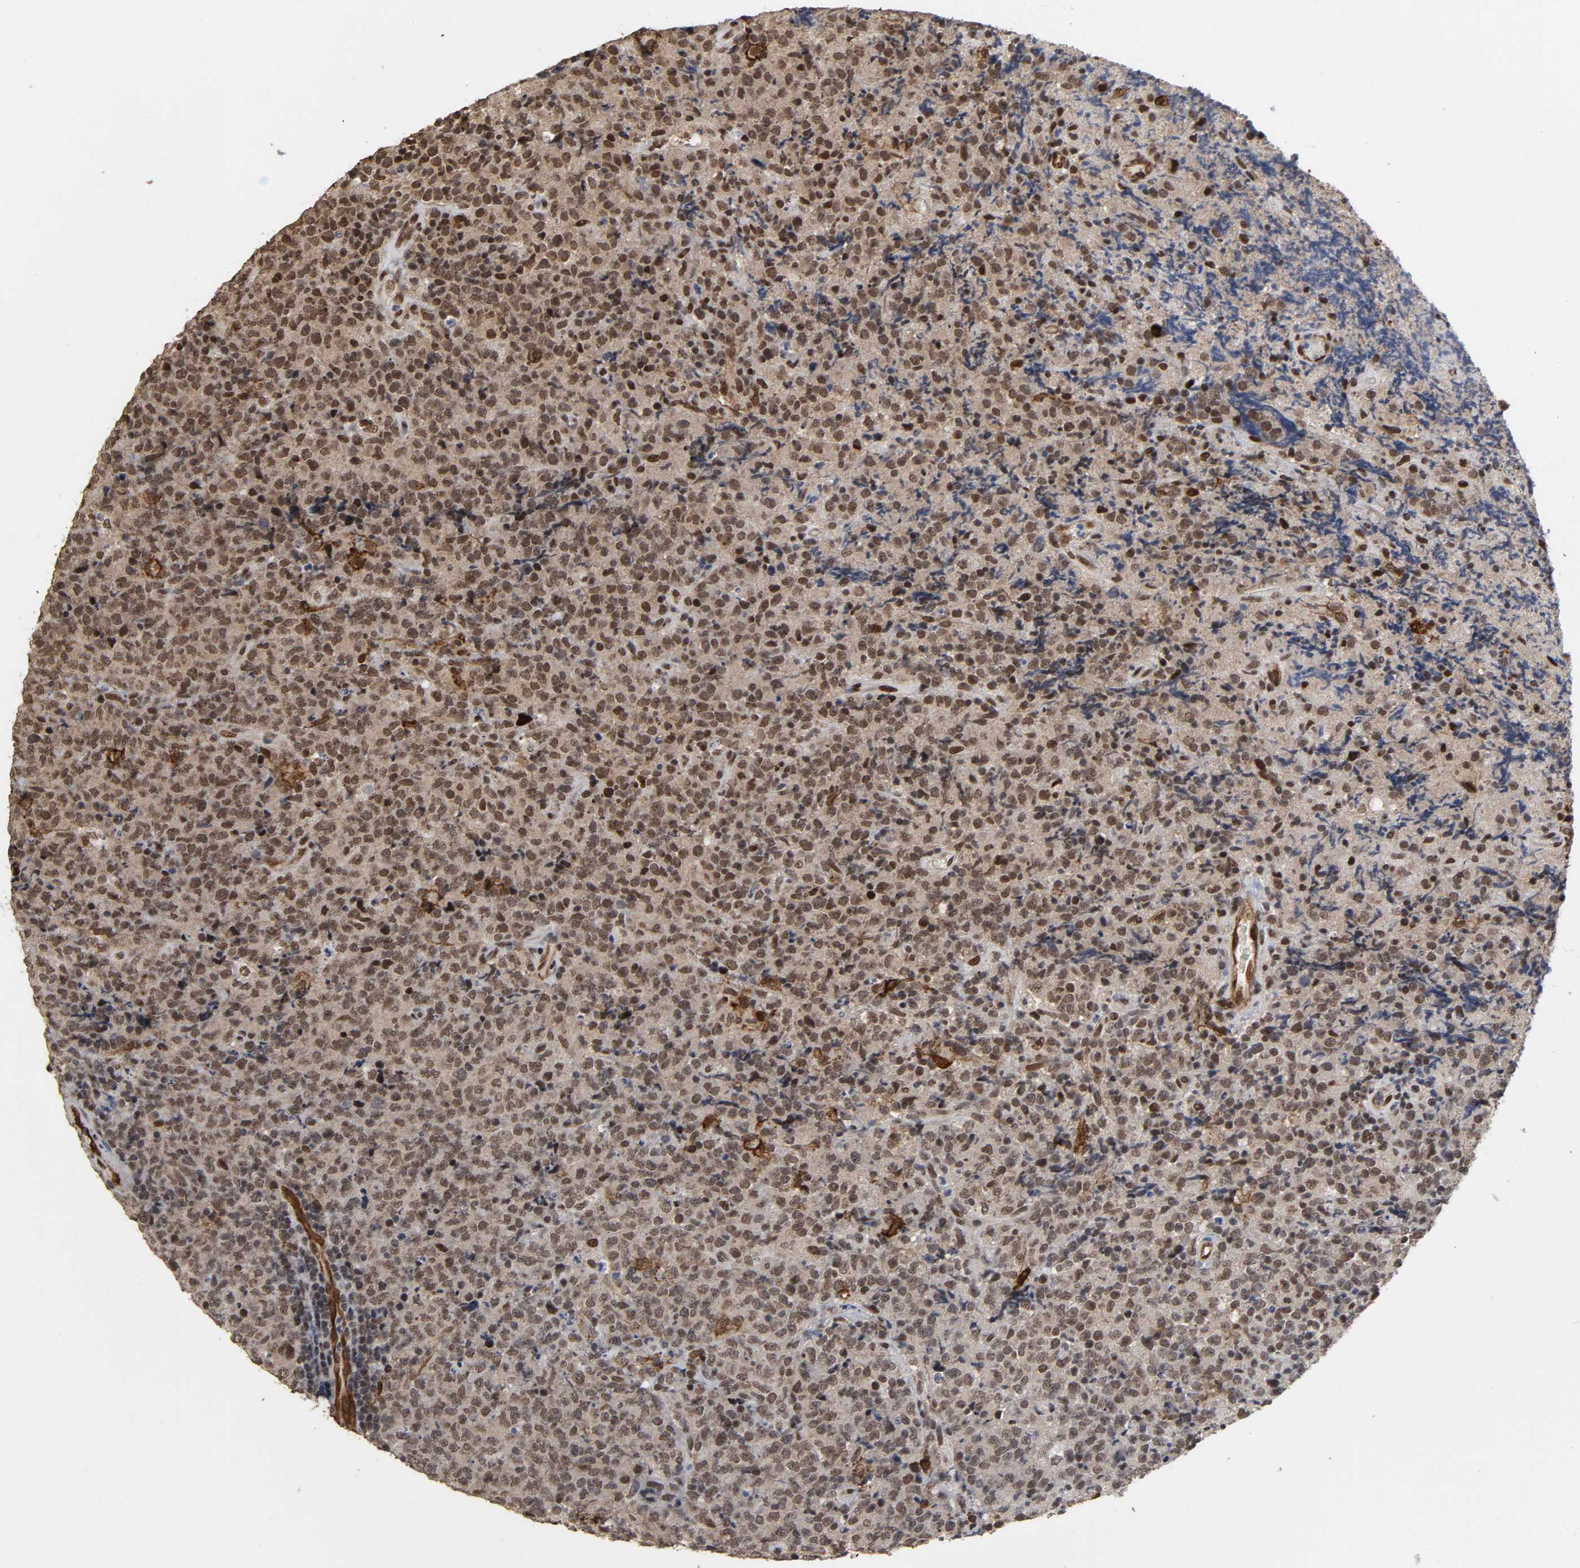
{"staining": {"intensity": "moderate", "quantity": "25%-75%", "location": "cytoplasmic/membranous,nuclear"}, "tissue": "lymphoma", "cell_type": "Tumor cells", "image_type": "cancer", "snomed": [{"axis": "morphology", "description": "Malignant lymphoma, non-Hodgkin's type, High grade"}, {"axis": "topography", "description": "Tonsil"}], "caption": "This is a micrograph of IHC staining of high-grade malignant lymphoma, non-Hodgkin's type, which shows moderate expression in the cytoplasmic/membranous and nuclear of tumor cells.", "gene": "AHNAK2", "patient": {"sex": "female", "age": 36}}